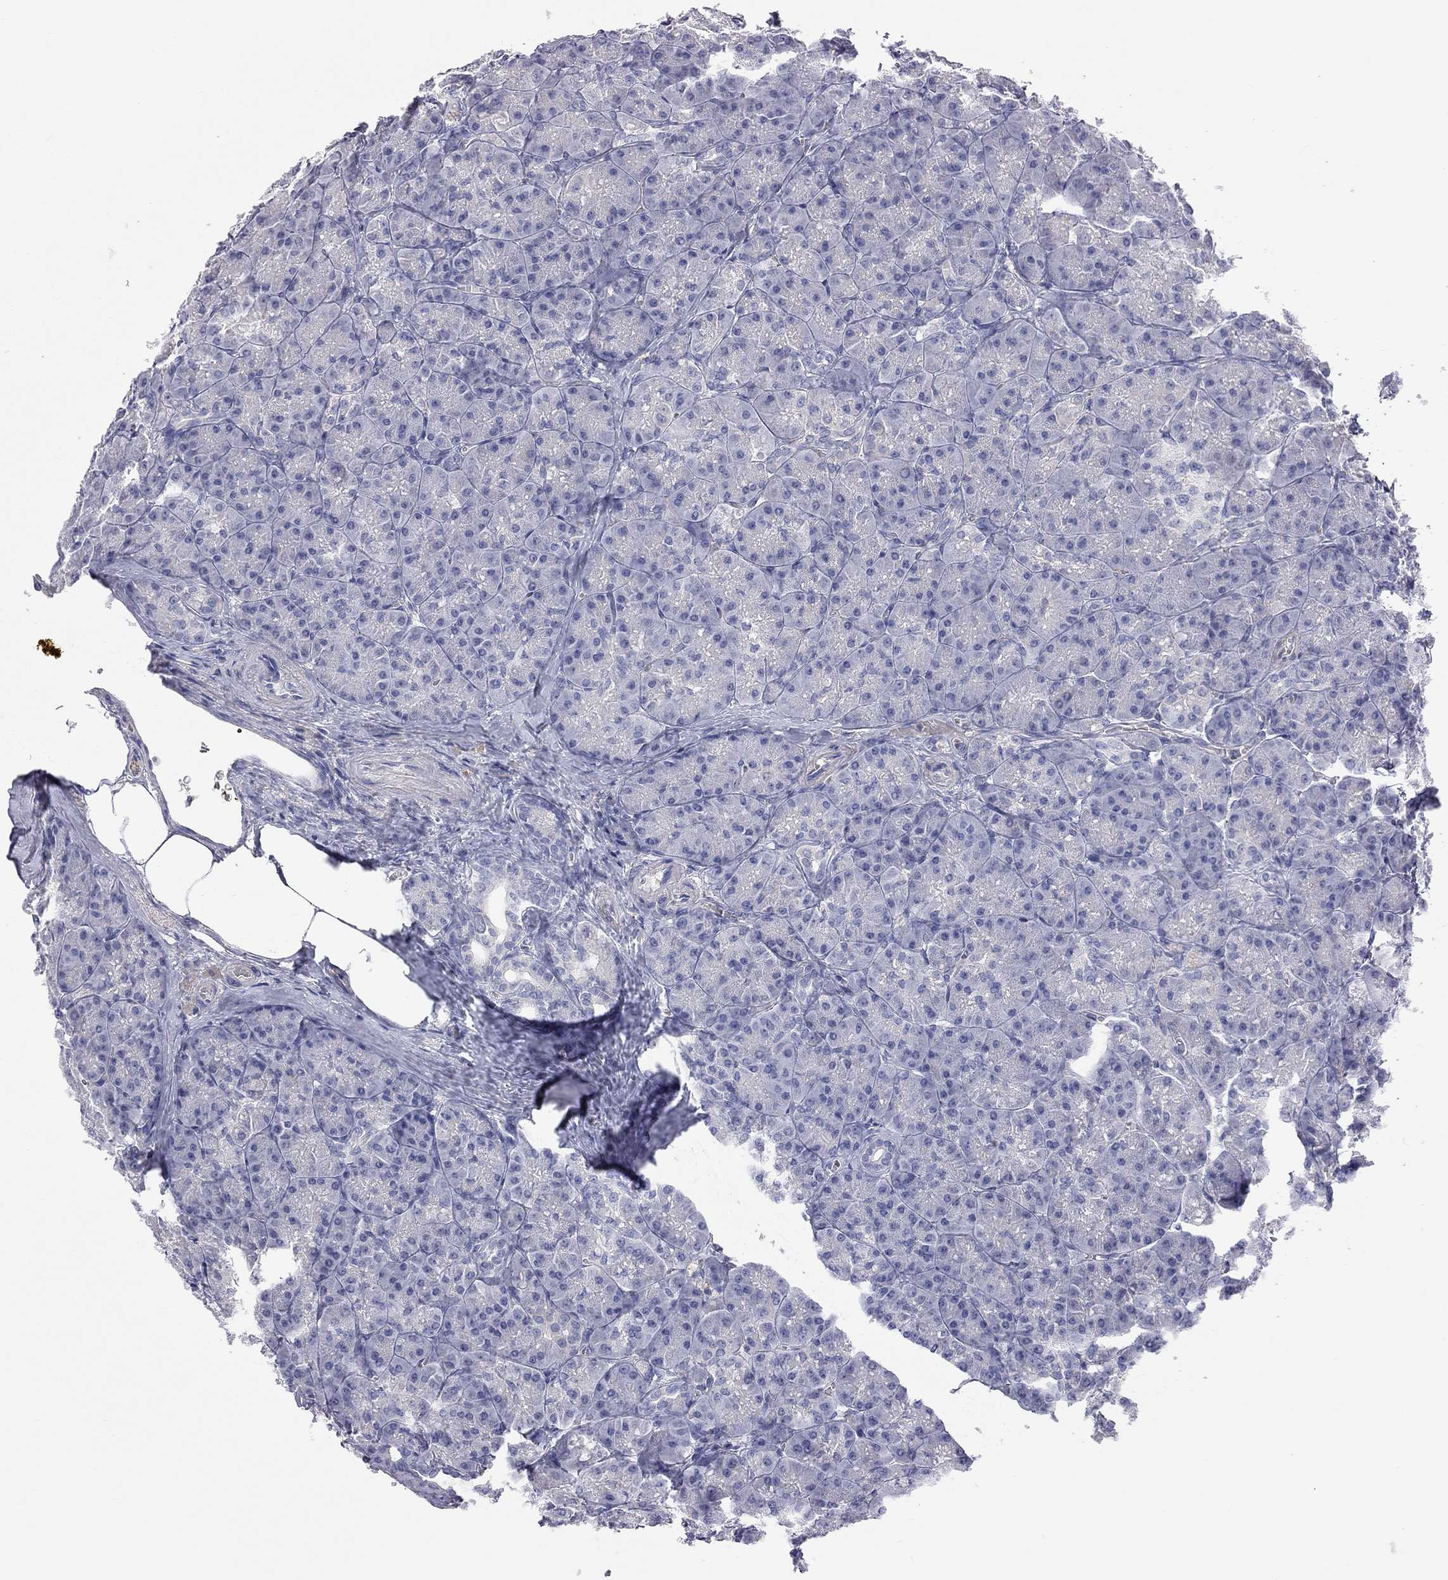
{"staining": {"intensity": "negative", "quantity": "none", "location": "none"}, "tissue": "pancreas", "cell_type": "Exocrine glandular cells", "image_type": "normal", "snomed": [{"axis": "morphology", "description": "Normal tissue, NOS"}, {"axis": "topography", "description": "Pancreas"}], "caption": "Immunohistochemistry (IHC) image of normal pancreas: human pancreas stained with DAB (3,3'-diaminobenzidine) shows no significant protein positivity in exocrine glandular cells. (Brightfield microscopy of DAB (3,3'-diaminobenzidine) immunohistochemistry at high magnification).", "gene": "ADCYAP1", "patient": {"sex": "male", "age": 57}}